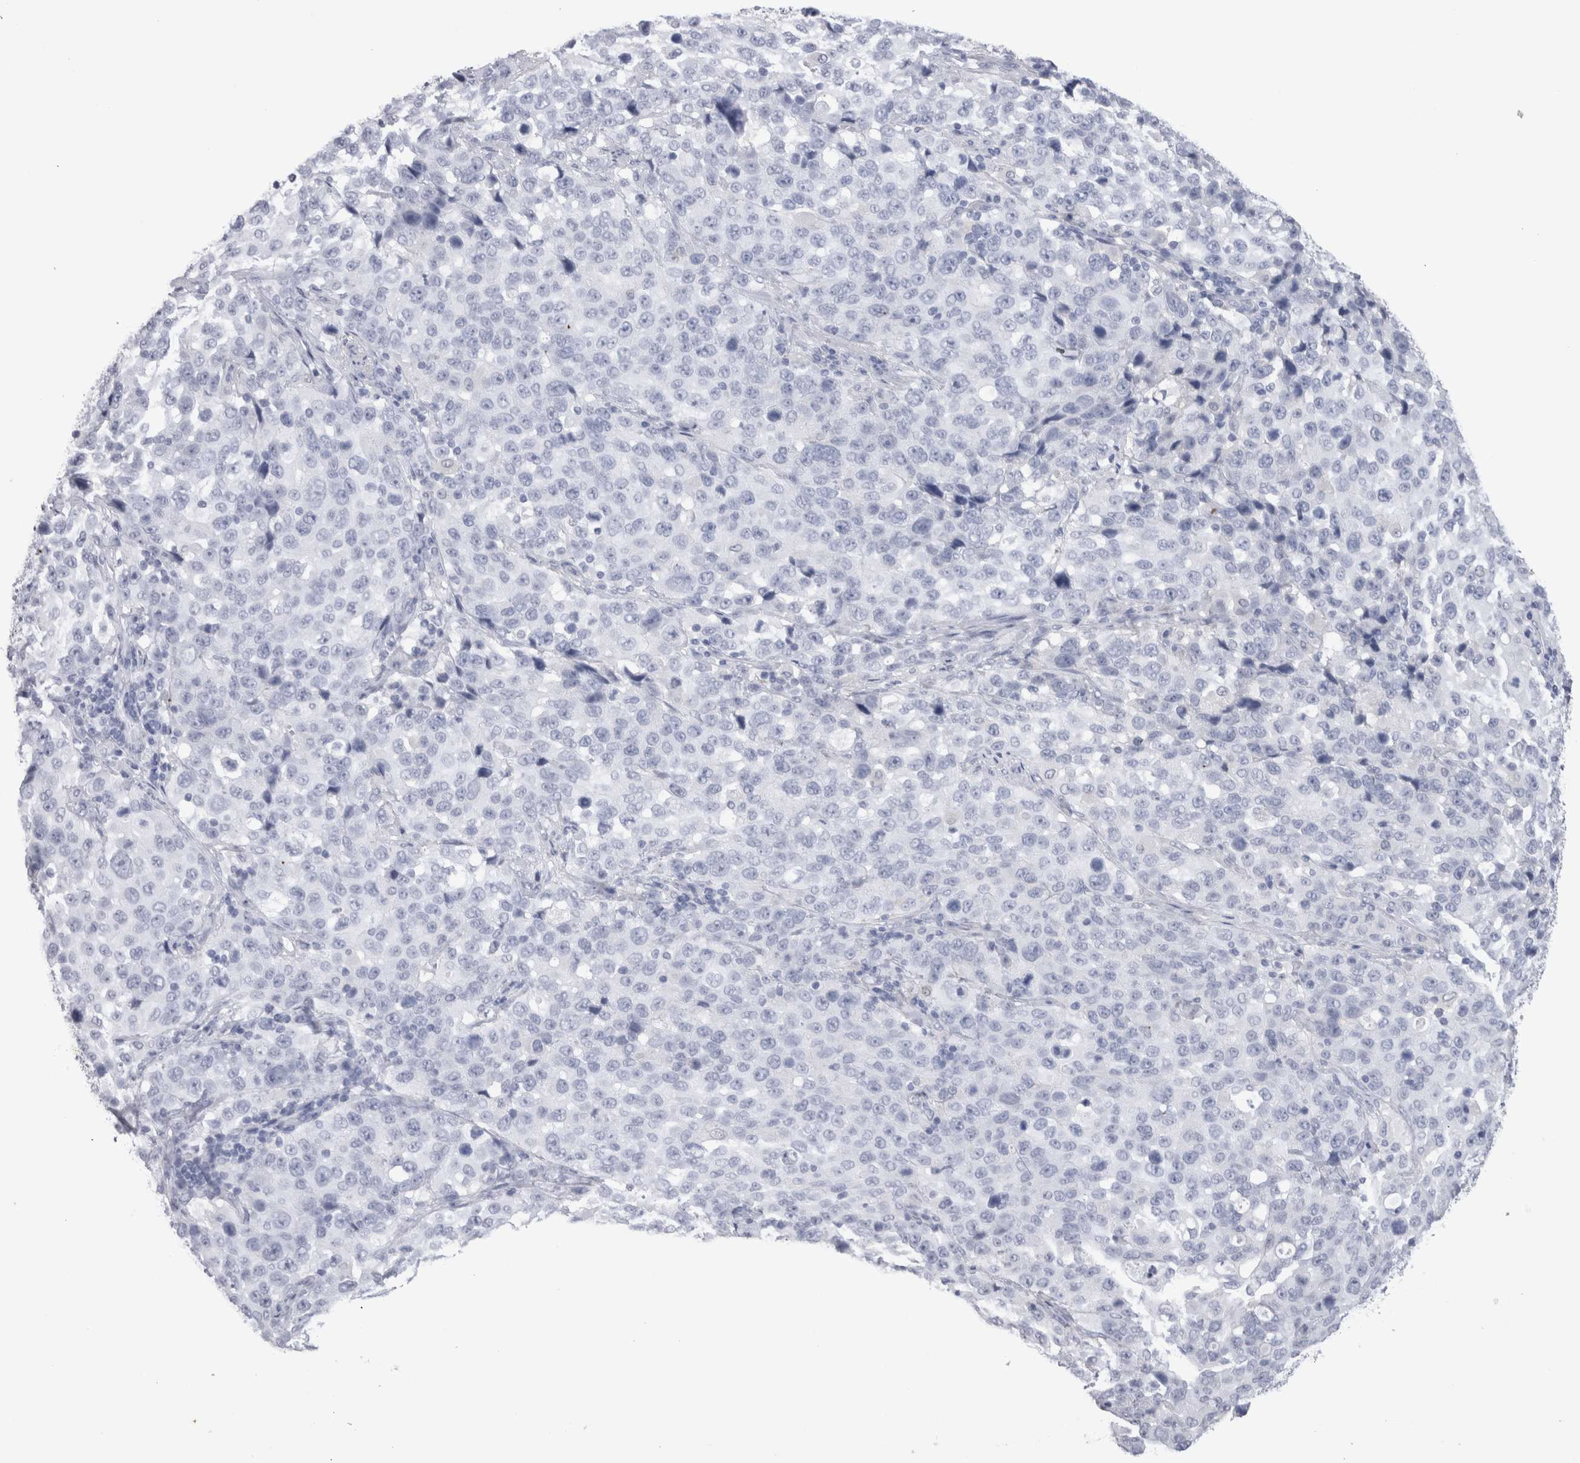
{"staining": {"intensity": "negative", "quantity": "none", "location": "none"}, "tissue": "stomach cancer", "cell_type": "Tumor cells", "image_type": "cancer", "snomed": [{"axis": "morphology", "description": "Normal tissue, NOS"}, {"axis": "morphology", "description": "Adenocarcinoma, NOS"}, {"axis": "topography", "description": "Stomach"}], "caption": "Immunohistochemical staining of human stomach cancer demonstrates no significant positivity in tumor cells.", "gene": "SUCNR1", "patient": {"sex": "male", "age": 48}}